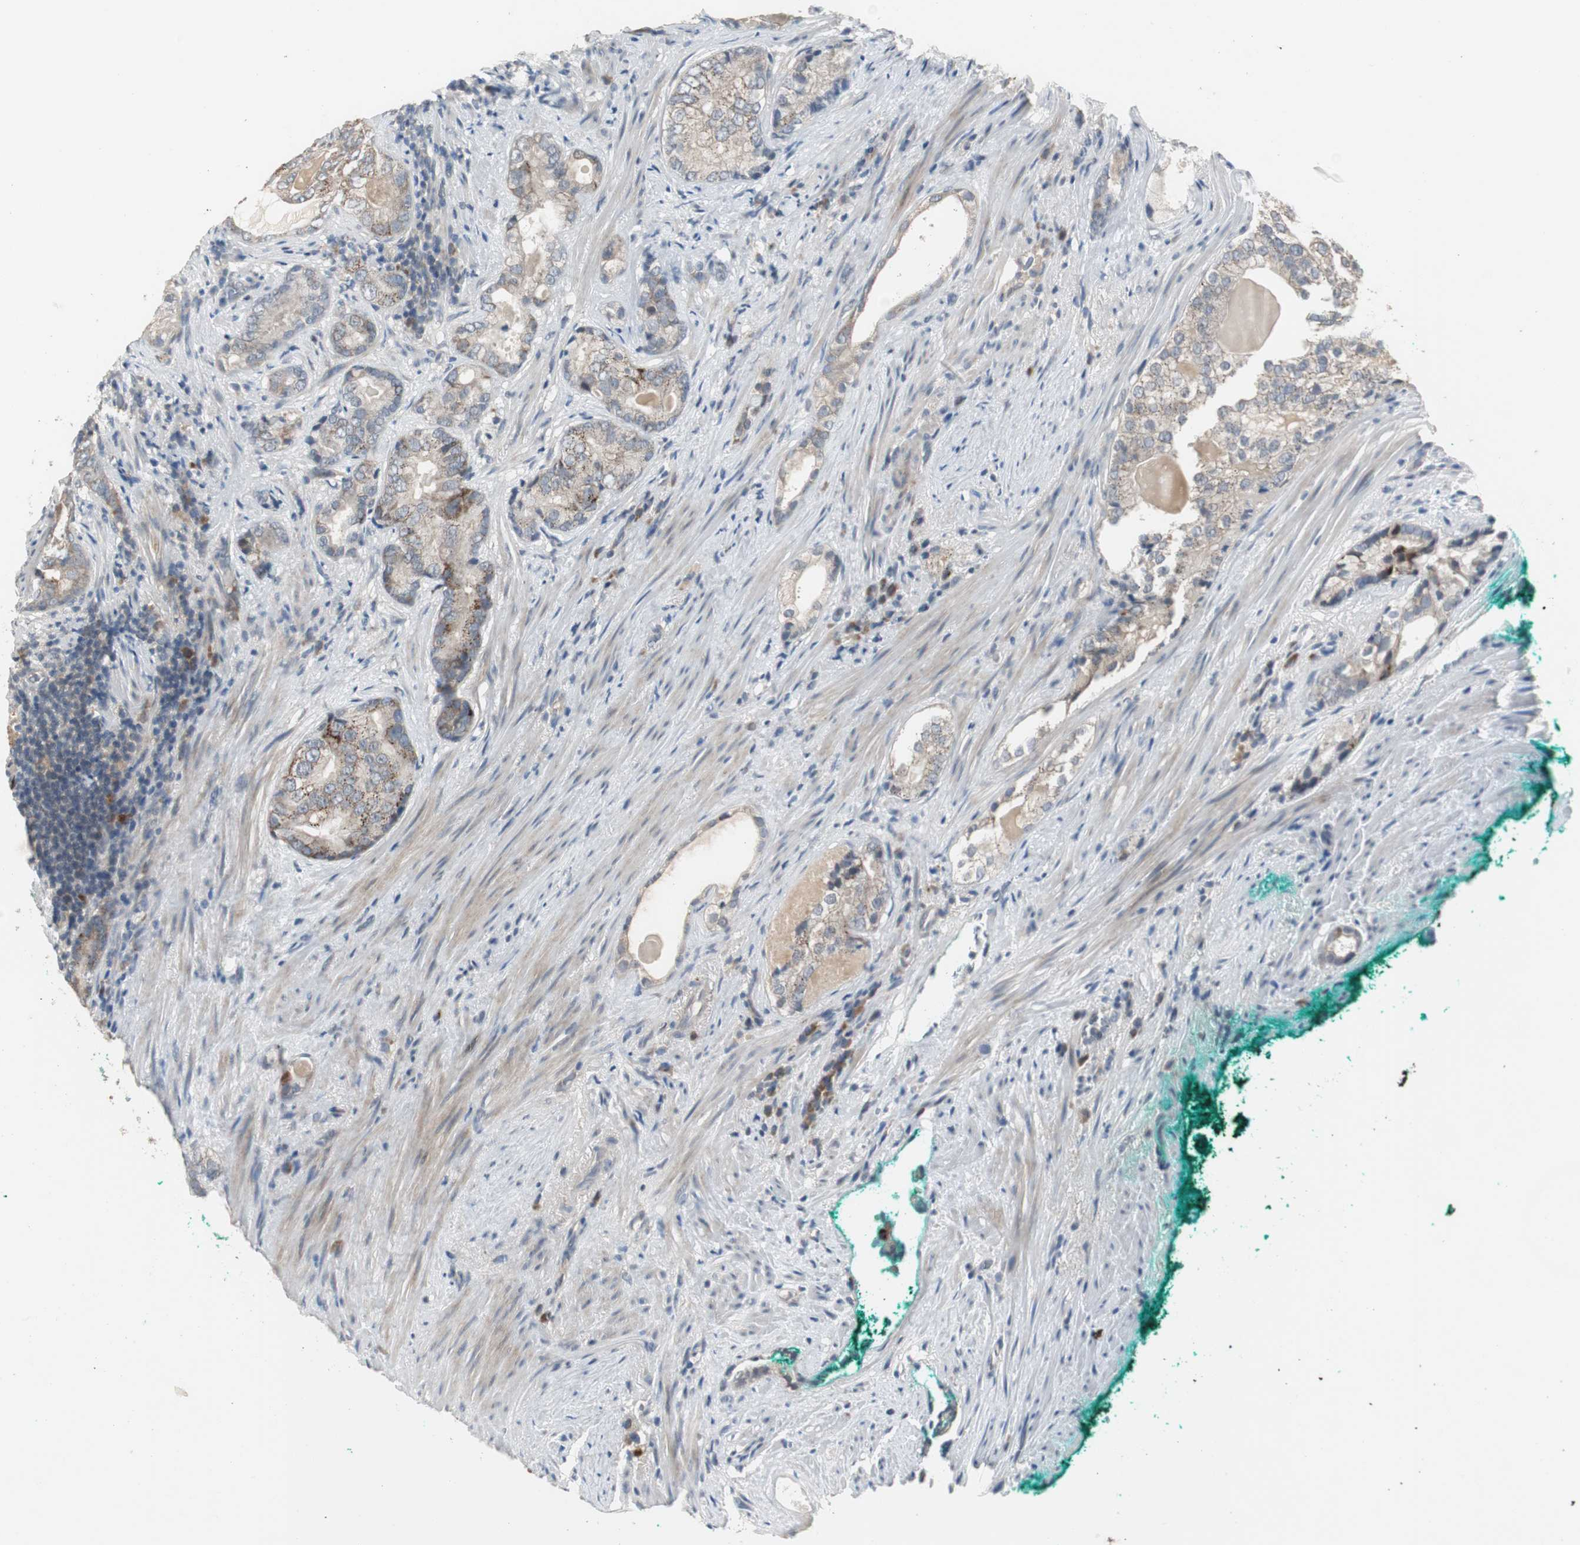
{"staining": {"intensity": "weak", "quantity": ">75%", "location": "cytoplasmic/membranous"}, "tissue": "prostate cancer", "cell_type": "Tumor cells", "image_type": "cancer", "snomed": [{"axis": "morphology", "description": "Adenocarcinoma, High grade"}, {"axis": "topography", "description": "Prostate"}], "caption": "This is an image of IHC staining of prostate cancer (adenocarcinoma (high-grade)), which shows weak staining in the cytoplasmic/membranous of tumor cells.", "gene": "MYT1", "patient": {"sex": "male", "age": 66}}